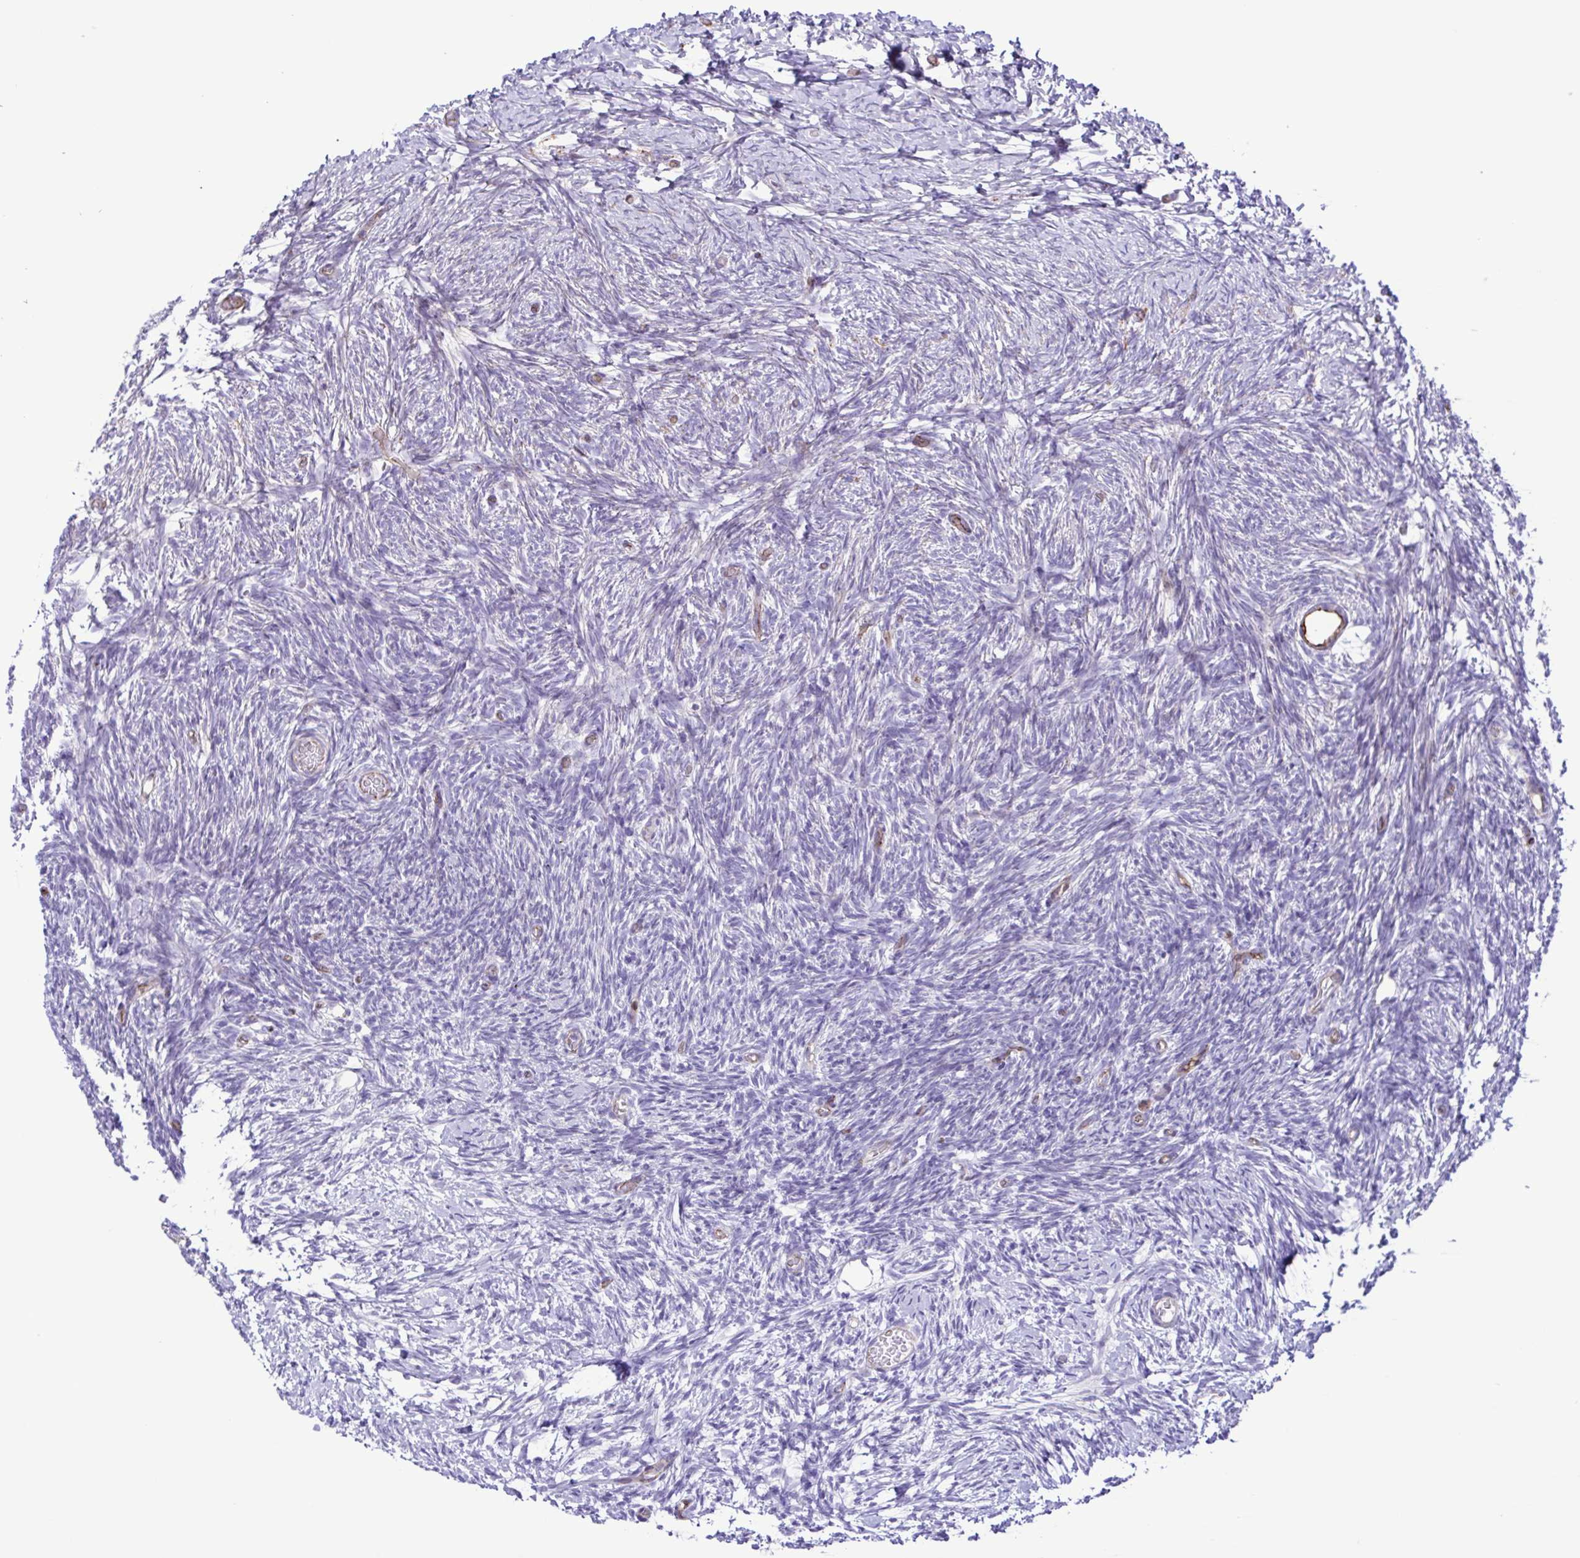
{"staining": {"intensity": "negative", "quantity": "none", "location": "none"}, "tissue": "ovary", "cell_type": "Follicle cells", "image_type": "normal", "snomed": [{"axis": "morphology", "description": "Normal tissue, NOS"}, {"axis": "topography", "description": "Ovary"}], "caption": "Immunohistochemistry micrograph of unremarkable human ovary stained for a protein (brown), which shows no staining in follicle cells.", "gene": "FLT1", "patient": {"sex": "female", "age": 39}}